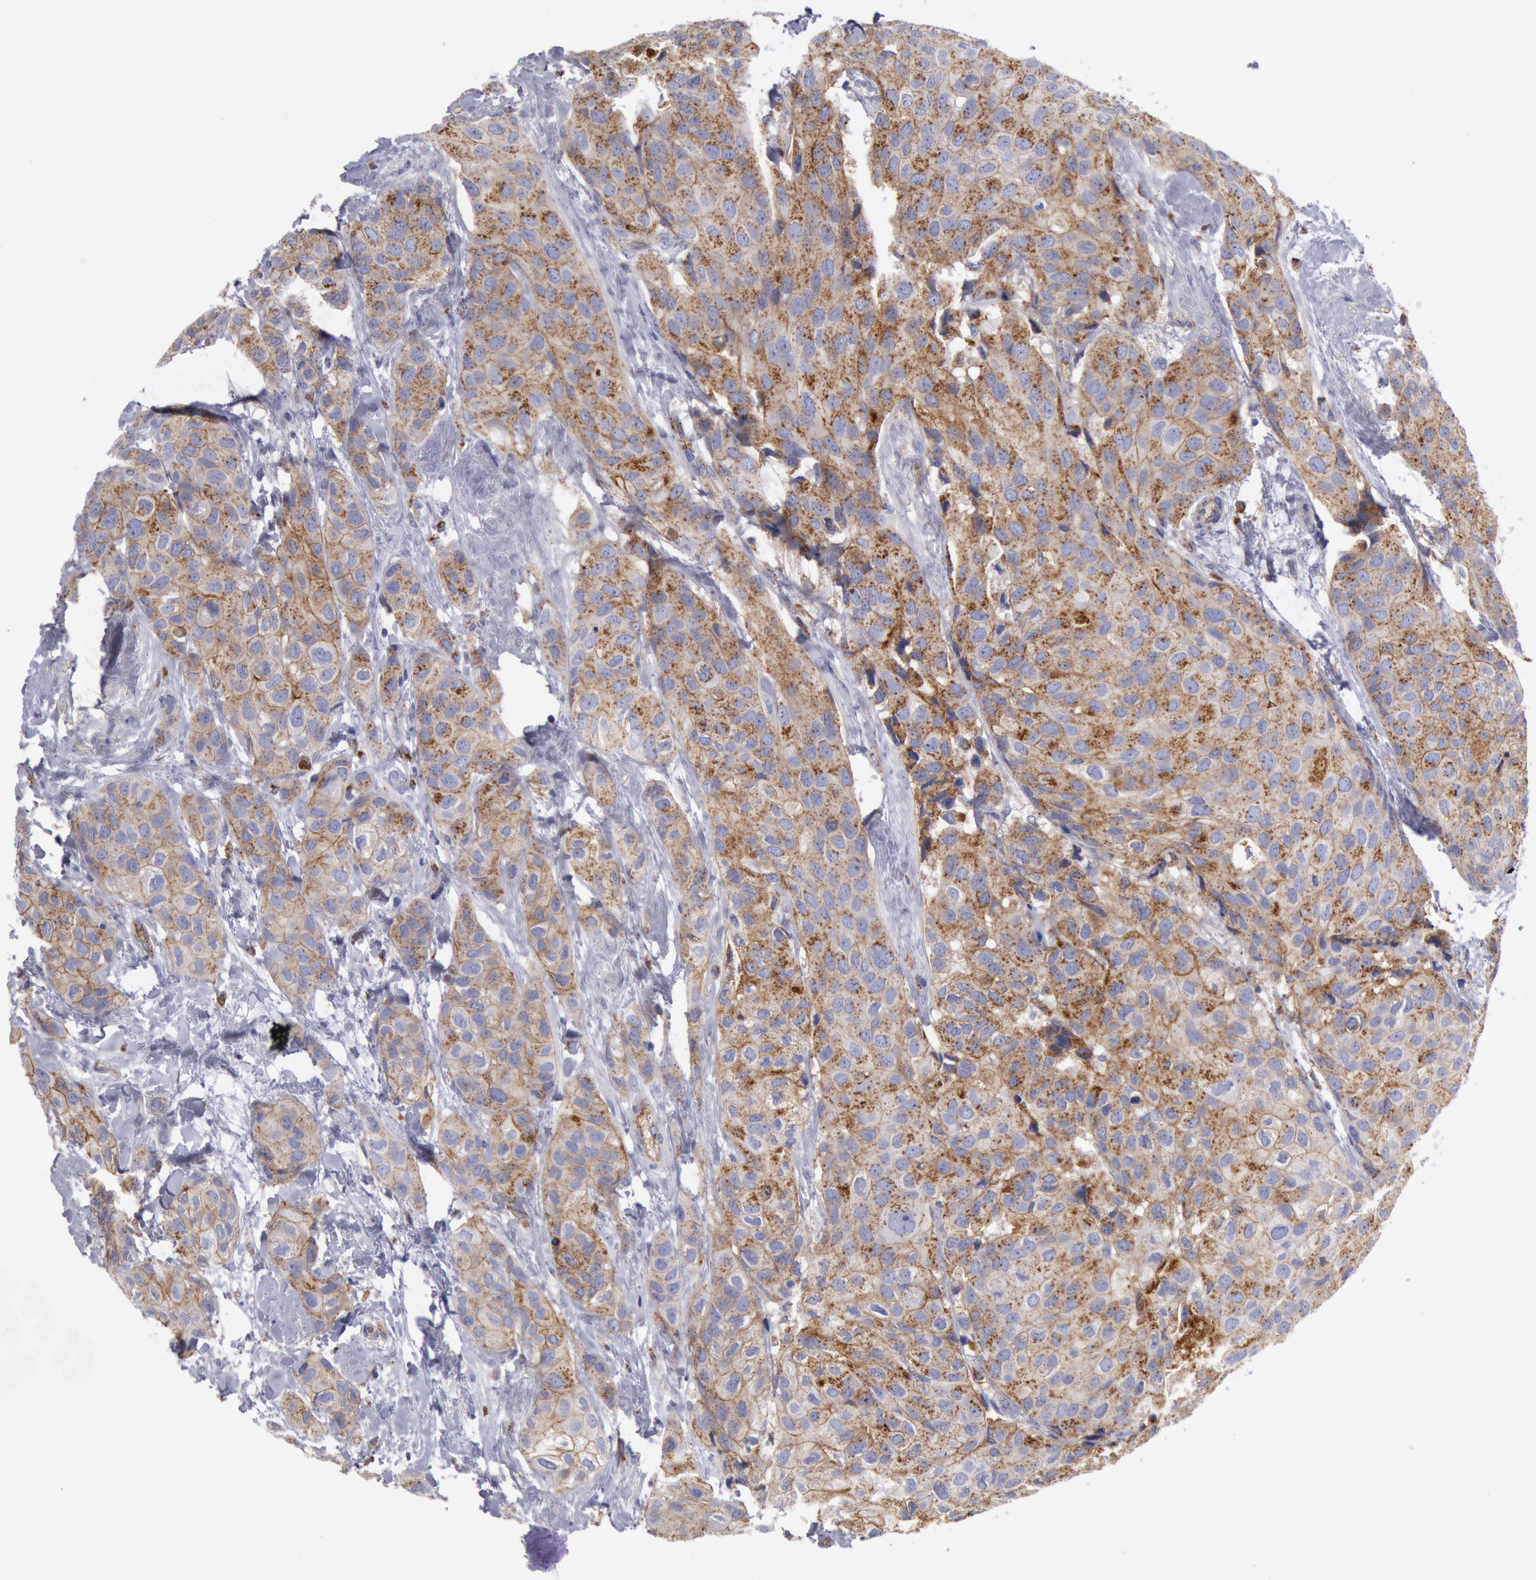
{"staining": {"intensity": "weak", "quantity": ">75%", "location": "cytoplasmic/membranous"}, "tissue": "breast cancer", "cell_type": "Tumor cells", "image_type": "cancer", "snomed": [{"axis": "morphology", "description": "Duct carcinoma"}, {"axis": "topography", "description": "Breast"}], "caption": "About >75% of tumor cells in human breast cancer demonstrate weak cytoplasmic/membranous protein staining as visualized by brown immunohistochemical staining.", "gene": "FLOT1", "patient": {"sex": "female", "age": 68}}